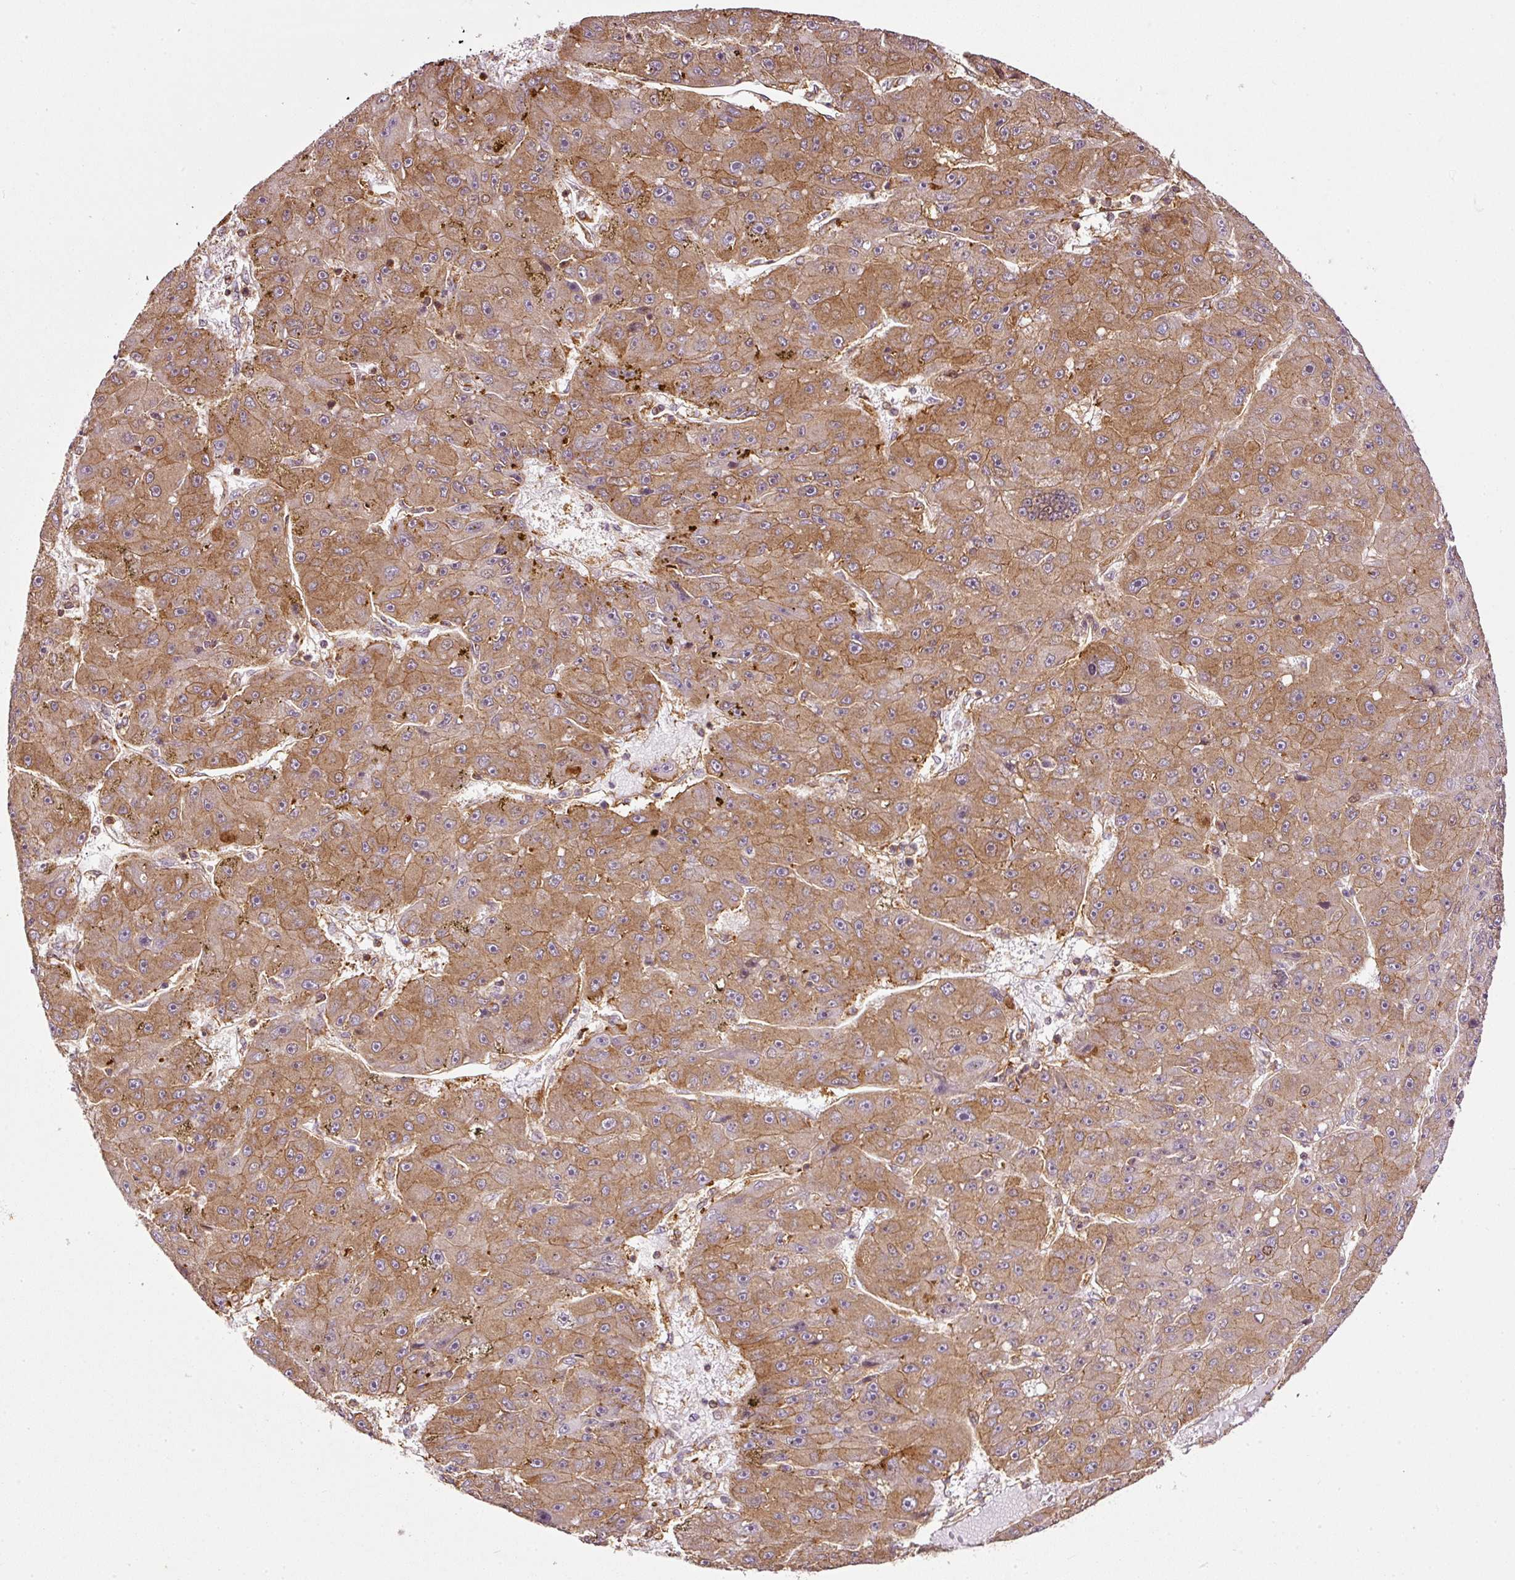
{"staining": {"intensity": "moderate", "quantity": ">75%", "location": "cytoplasmic/membranous"}, "tissue": "liver cancer", "cell_type": "Tumor cells", "image_type": "cancer", "snomed": [{"axis": "morphology", "description": "Carcinoma, Hepatocellular, NOS"}, {"axis": "topography", "description": "Liver"}], "caption": "This histopathology image demonstrates immunohistochemistry (IHC) staining of hepatocellular carcinoma (liver), with medium moderate cytoplasmic/membranous positivity in approximately >75% of tumor cells.", "gene": "SCNM1", "patient": {"sex": "male", "age": 67}}